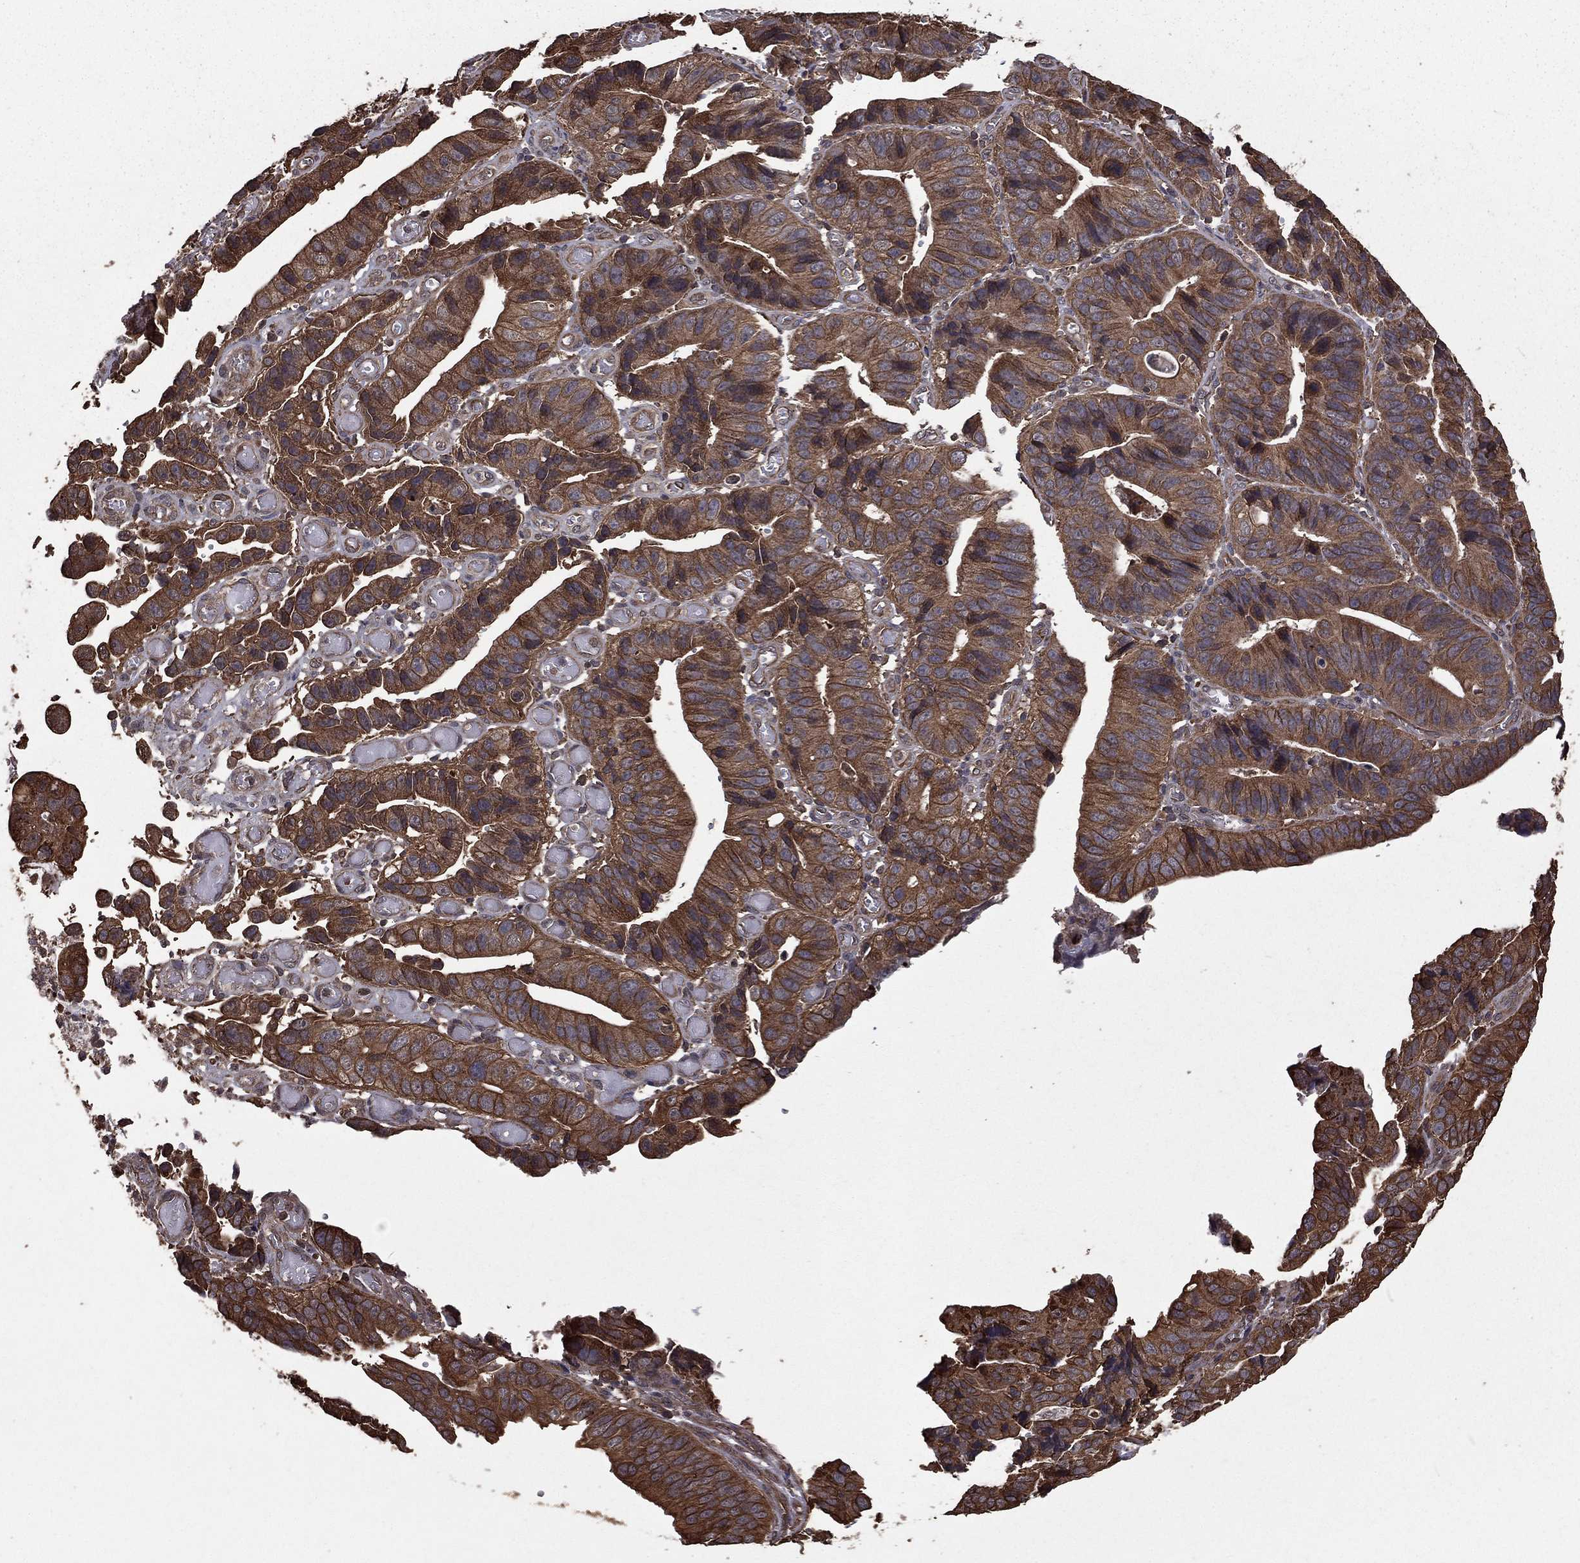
{"staining": {"intensity": "moderate", "quantity": ">75%", "location": "cytoplasmic/membranous"}, "tissue": "stomach cancer", "cell_type": "Tumor cells", "image_type": "cancer", "snomed": [{"axis": "morphology", "description": "Adenocarcinoma, NOS"}, {"axis": "topography", "description": "Stomach"}], "caption": "Moderate cytoplasmic/membranous protein positivity is identified in about >75% of tumor cells in stomach cancer (adenocarcinoma).", "gene": "BIRC6", "patient": {"sex": "male", "age": 84}}